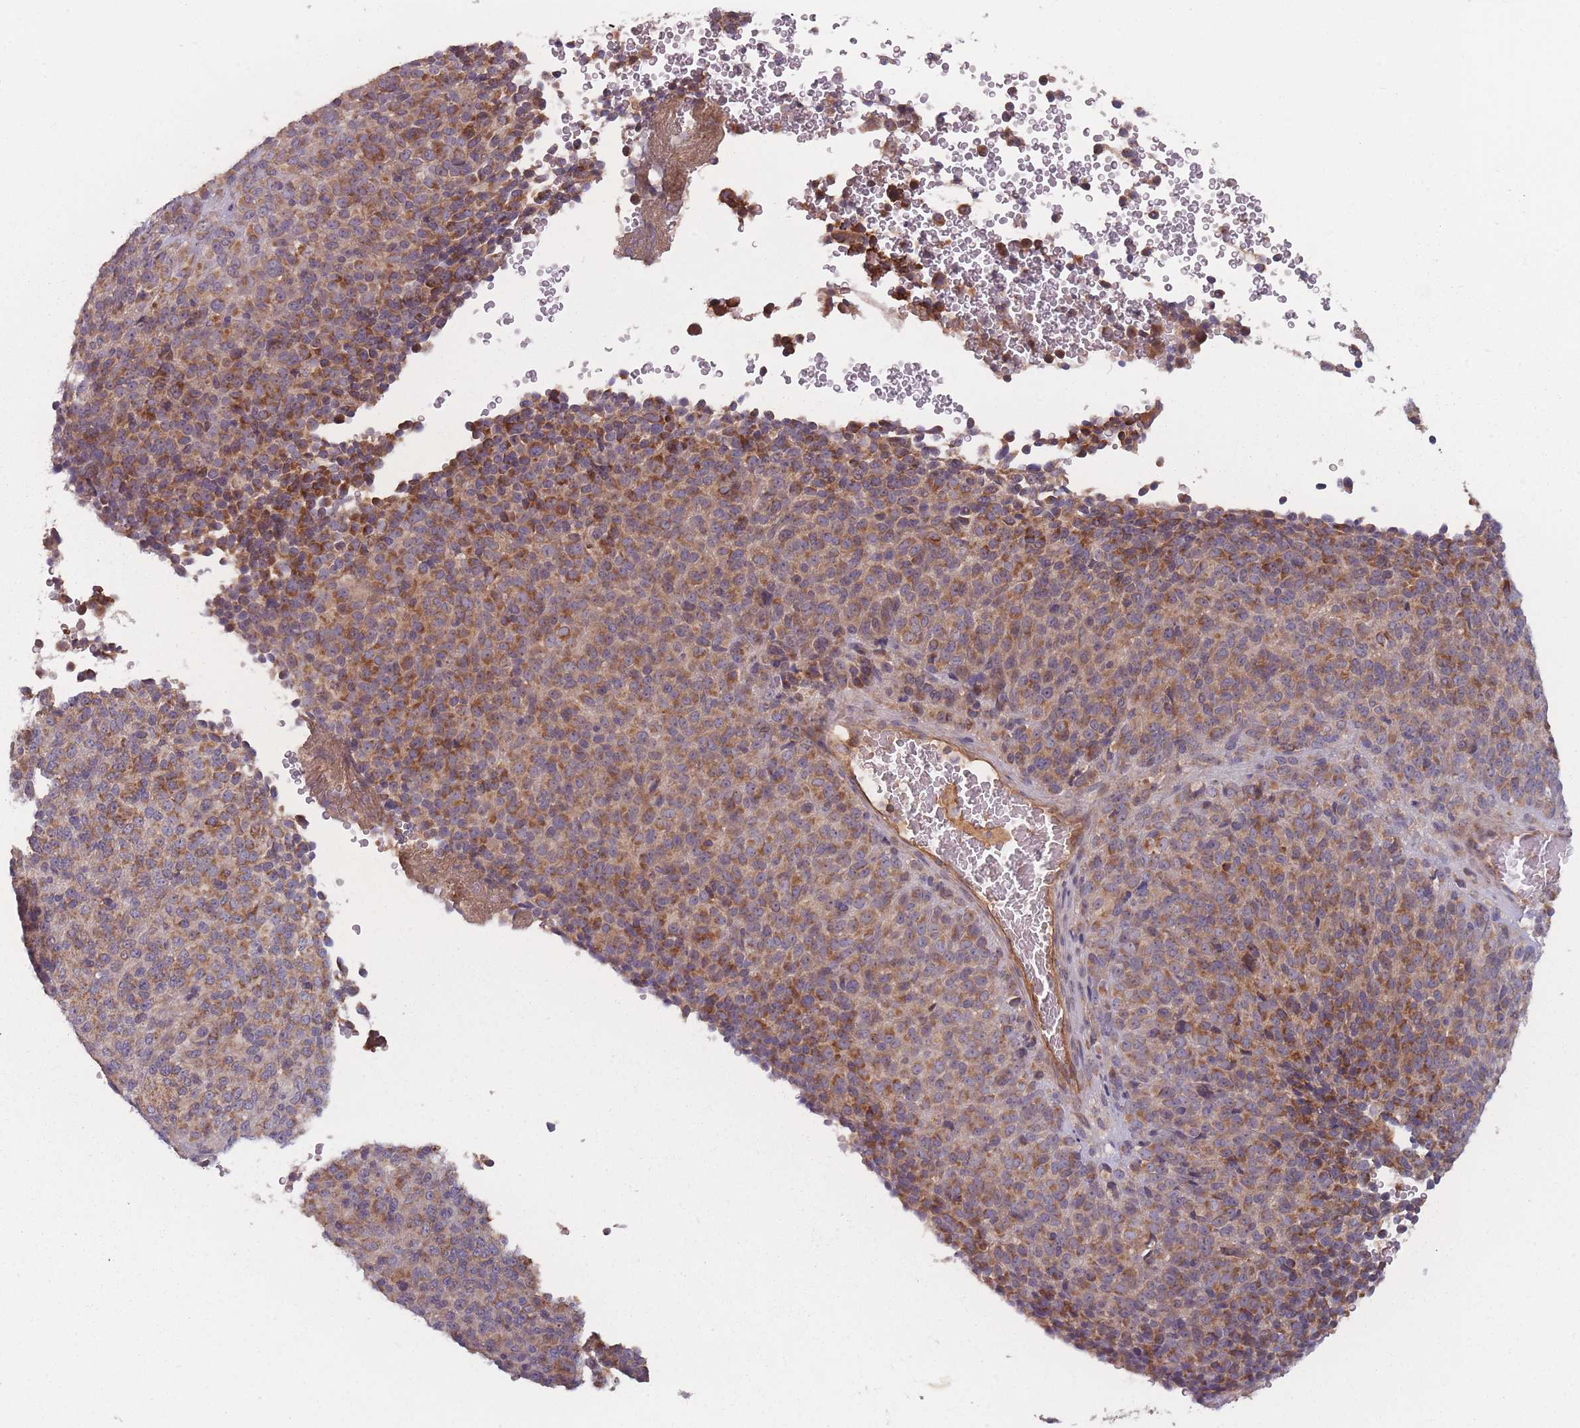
{"staining": {"intensity": "moderate", "quantity": ">75%", "location": "cytoplasmic/membranous"}, "tissue": "melanoma", "cell_type": "Tumor cells", "image_type": "cancer", "snomed": [{"axis": "morphology", "description": "Malignant melanoma, Metastatic site"}, {"axis": "topography", "description": "Brain"}], "caption": "Immunohistochemical staining of melanoma demonstrates medium levels of moderate cytoplasmic/membranous expression in approximately >75% of tumor cells. (Stains: DAB in brown, nuclei in blue, Microscopy: brightfield microscopy at high magnification).", "gene": "ATP5MG", "patient": {"sex": "female", "age": 56}}